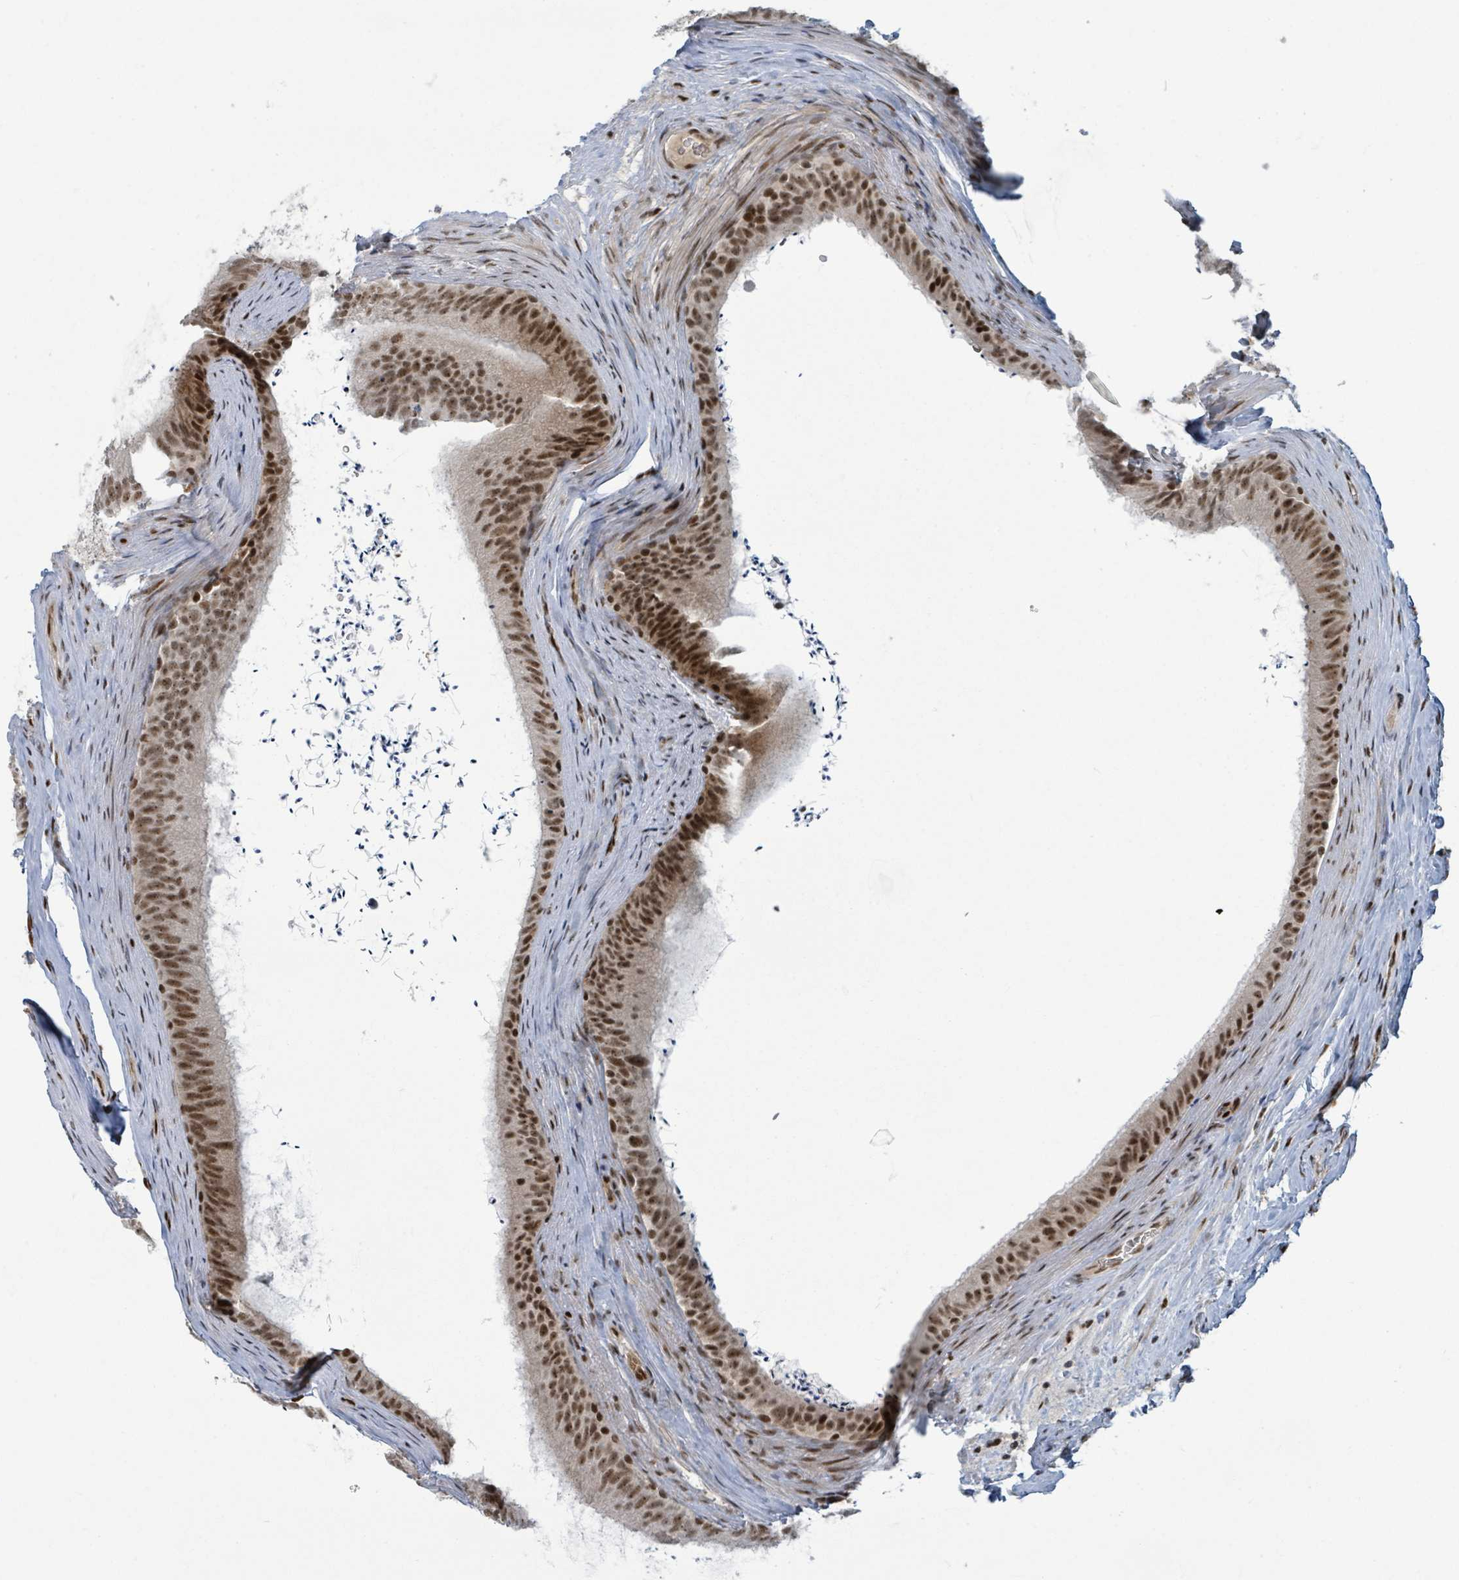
{"staining": {"intensity": "strong", "quantity": ">75%", "location": "nuclear"}, "tissue": "epididymis", "cell_type": "Glandular cells", "image_type": "normal", "snomed": [{"axis": "morphology", "description": "Normal tissue, NOS"}, {"axis": "topography", "description": "Testis"}, {"axis": "topography", "description": "Epididymis"}], "caption": "A photomicrograph of human epididymis stained for a protein exhibits strong nuclear brown staining in glandular cells.", "gene": "KLF3", "patient": {"sex": "male", "age": 41}}